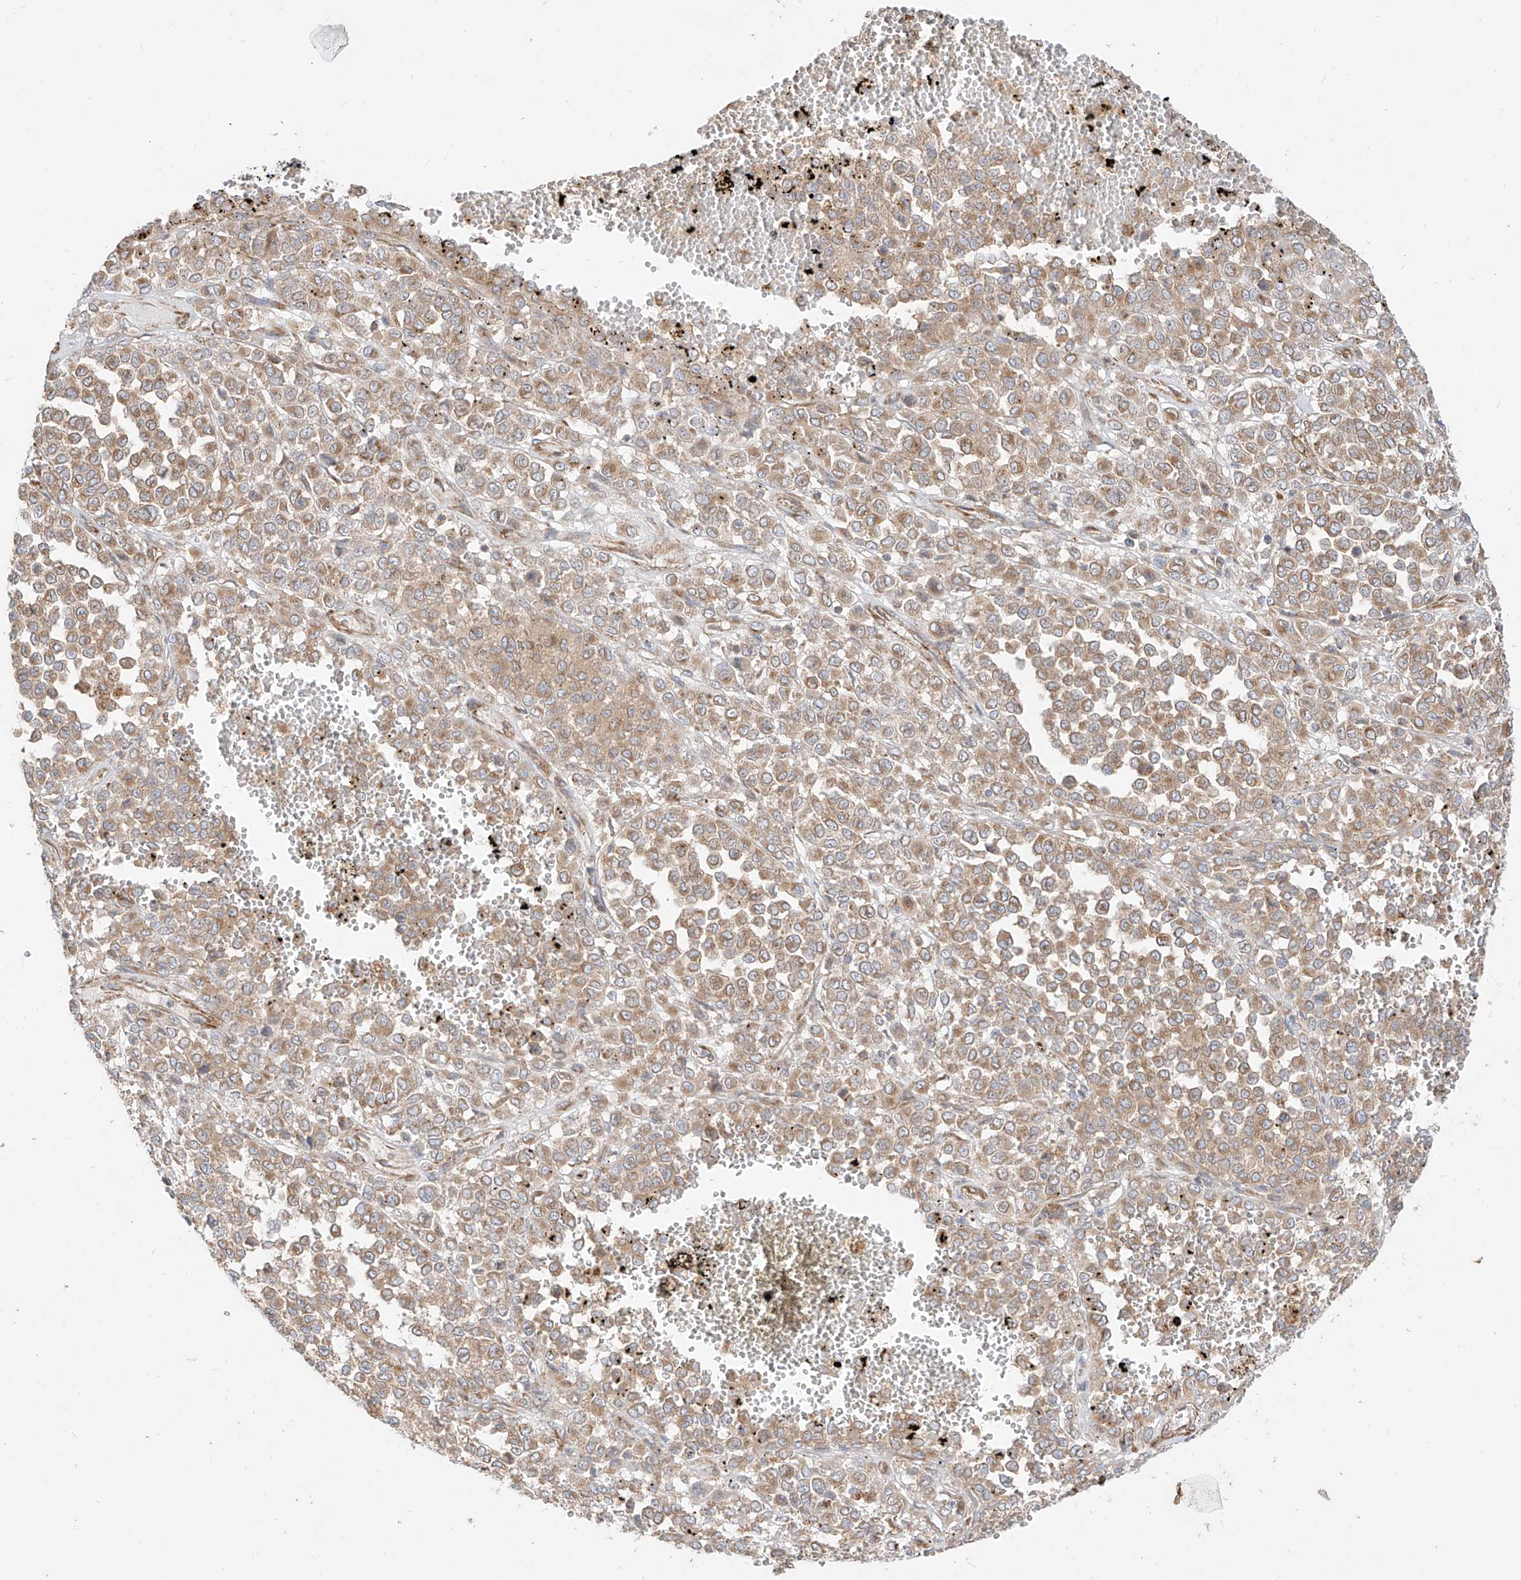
{"staining": {"intensity": "moderate", "quantity": ">75%", "location": "cytoplasmic/membranous"}, "tissue": "melanoma", "cell_type": "Tumor cells", "image_type": "cancer", "snomed": [{"axis": "morphology", "description": "Malignant melanoma, Metastatic site"}, {"axis": "topography", "description": "Pancreas"}], "caption": "The photomicrograph demonstrates staining of malignant melanoma (metastatic site), revealing moderate cytoplasmic/membranous protein expression (brown color) within tumor cells.", "gene": "PLCL1", "patient": {"sex": "female", "age": 30}}